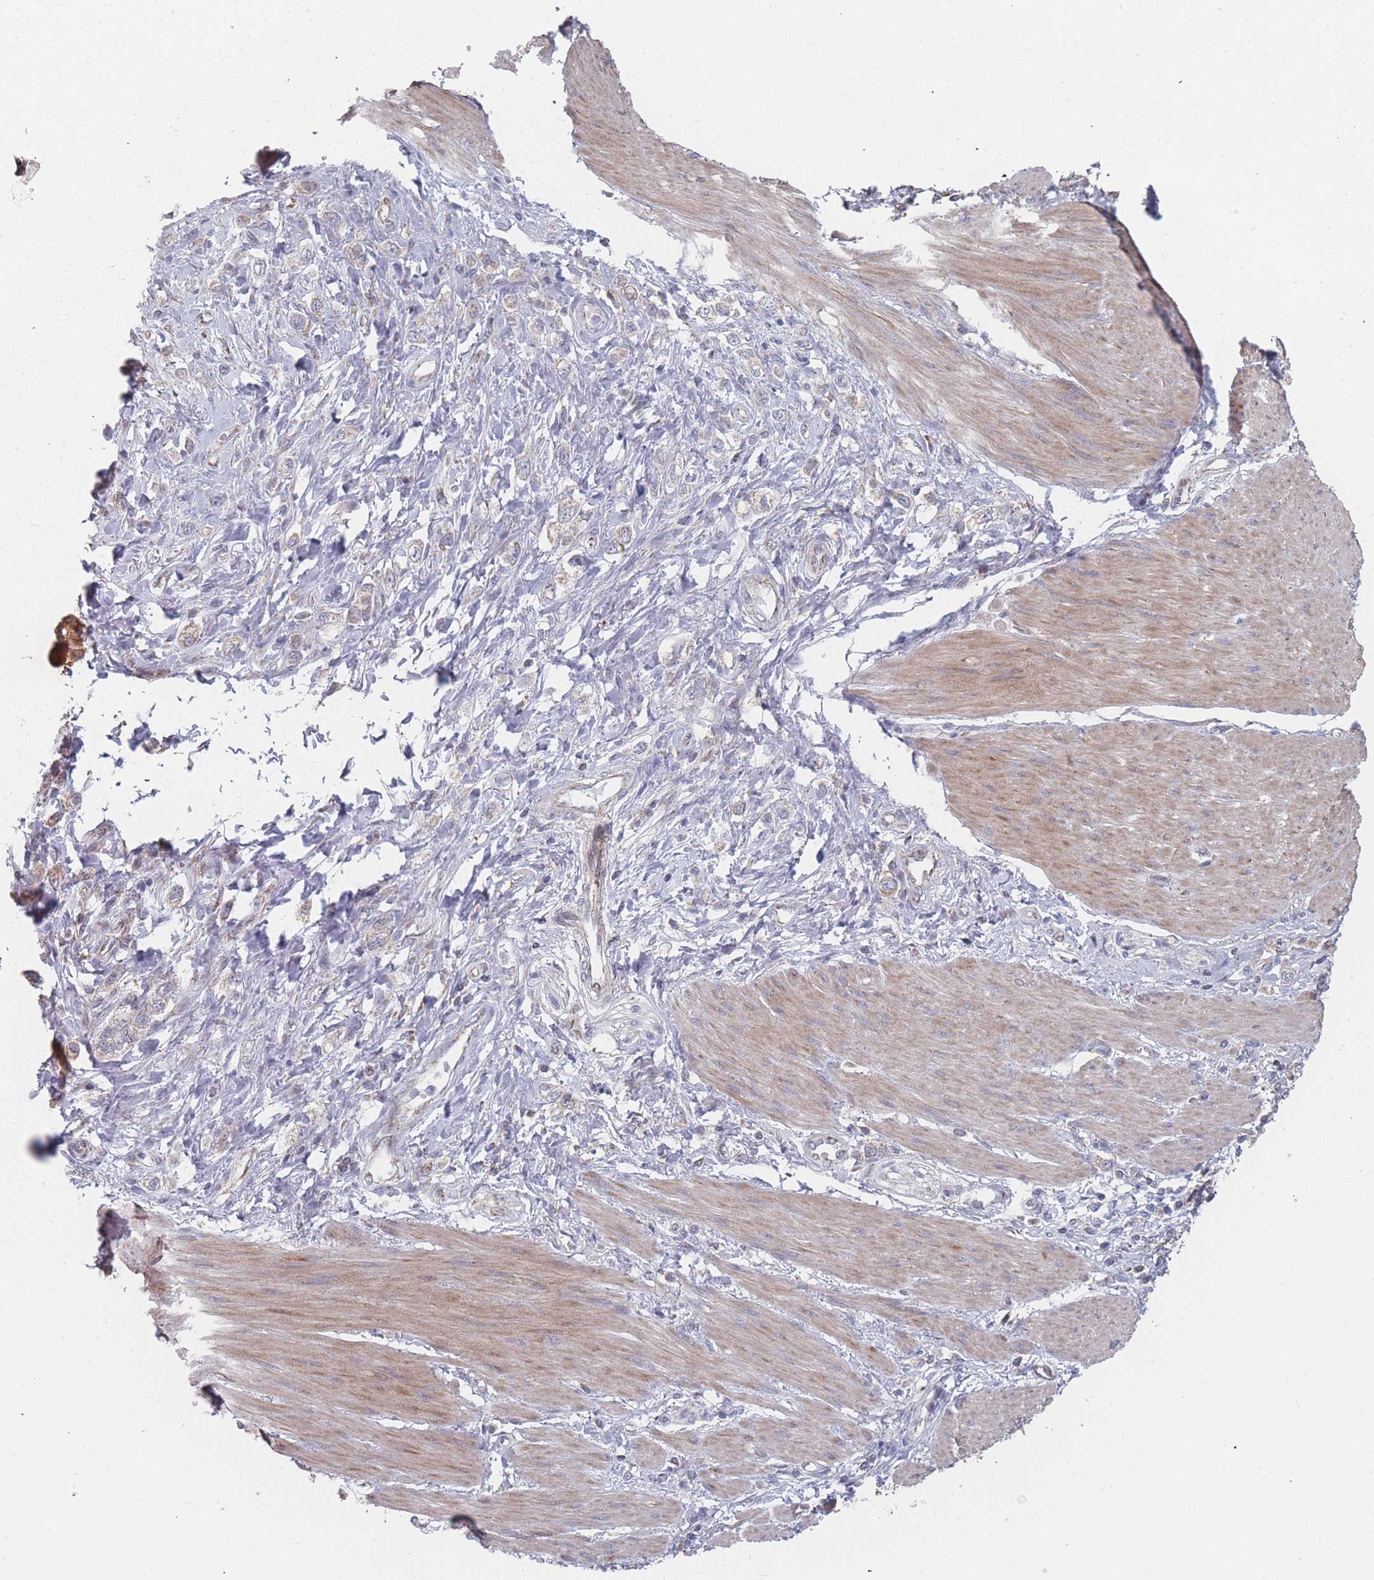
{"staining": {"intensity": "weak", "quantity": "<25%", "location": "cytoplasmic/membranous"}, "tissue": "stomach cancer", "cell_type": "Tumor cells", "image_type": "cancer", "snomed": [{"axis": "morphology", "description": "Adenocarcinoma, NOS"}, {"axis": "topography", "description": "Stomach"}], "caption": "This is a photomicrograph of immunohistochemistry (IHC) staining of adenocarcinoma (stomach), which shows no positivity in tumor cells.", "gene": "PSMB3", "patient": {"sex": "female", "age": 65}}